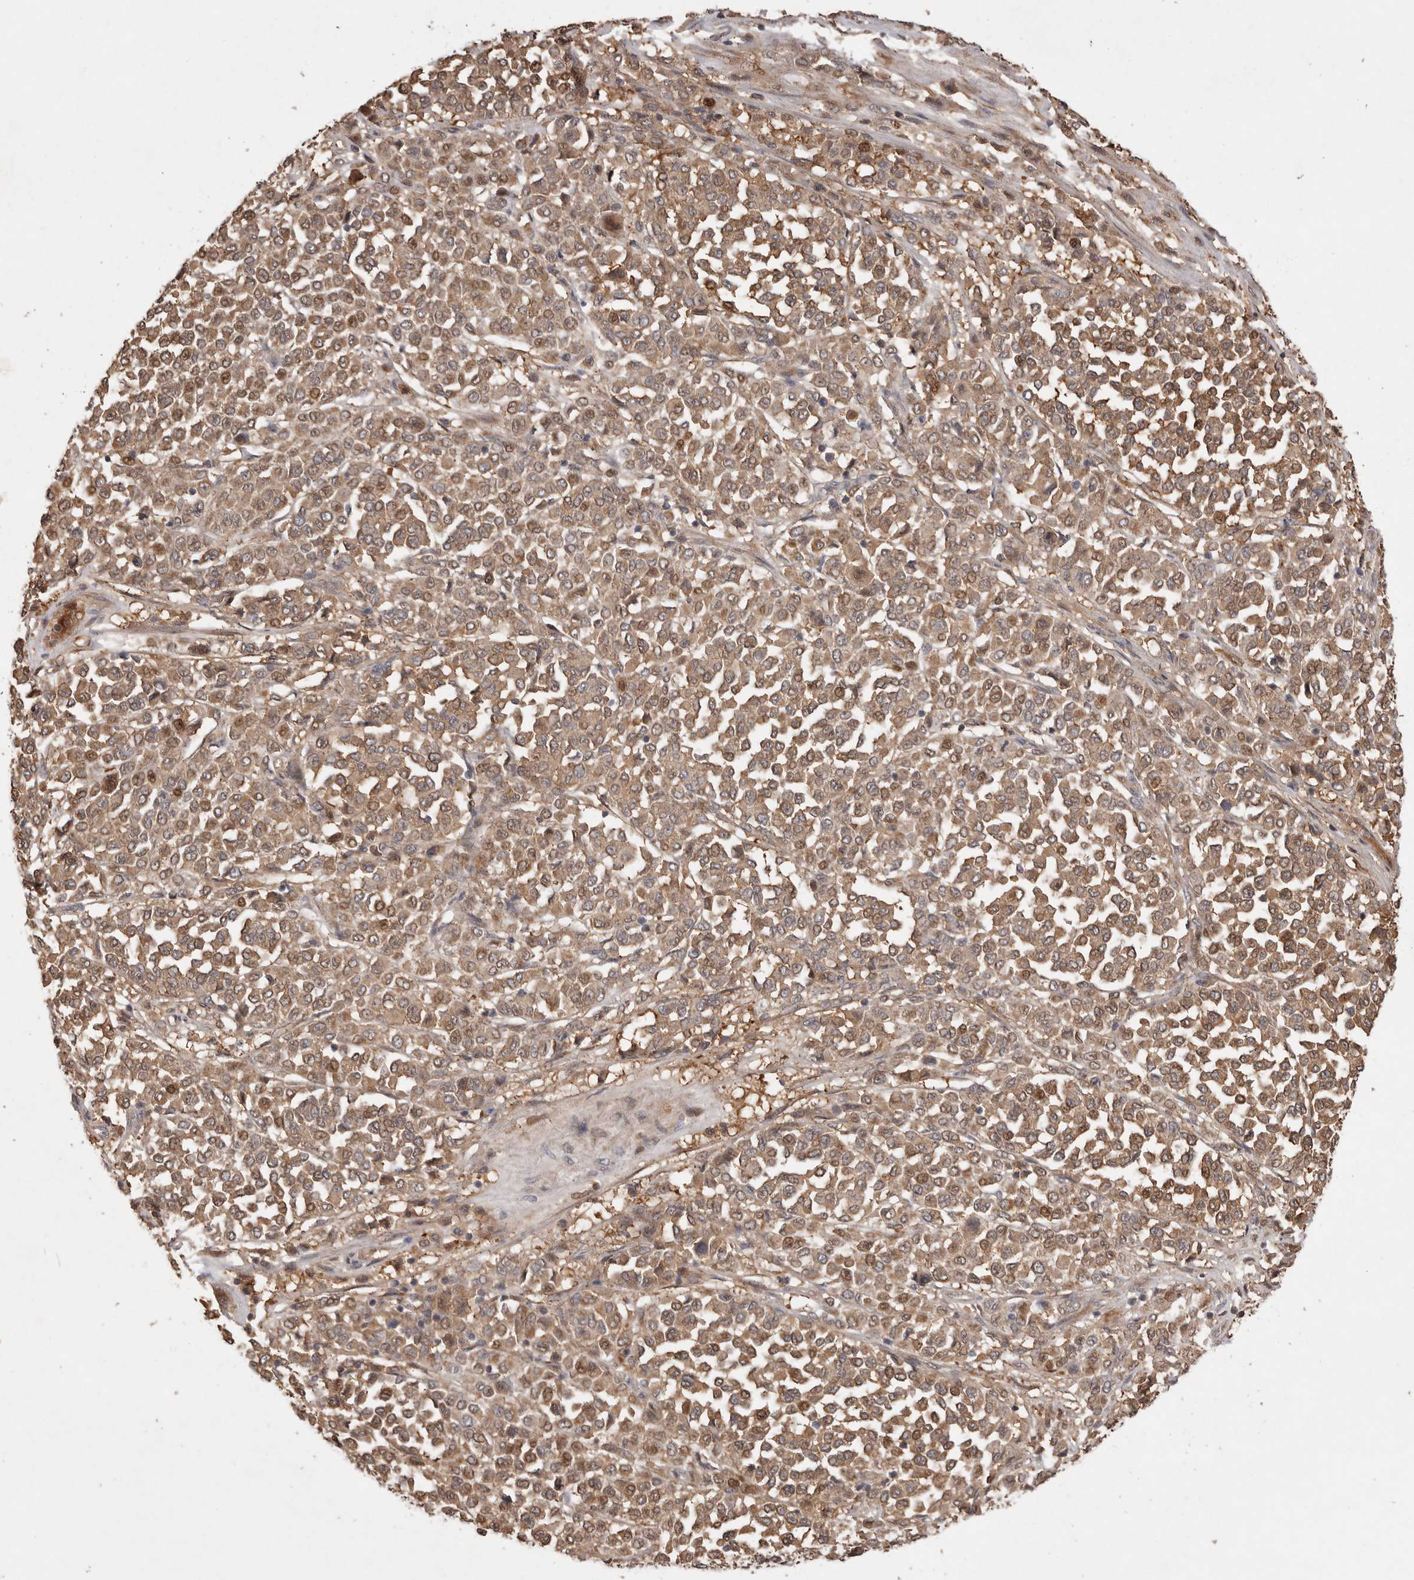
{"staining": {"intensity": "moderate", "quantity": ">75%", "location": "cytoplasmic/membranous"}, "tissue": "melanoma", "cell_type": "Tumor cells", "image_type": "cancer", "snomed": [{"axis": "morphology", "description": "Malignant melanoma, Metastatic site"}, {"axis": "topography", "description": "Pancreas"}], "caption": "Protein expression by immunohistochemistry displays moderate cytoplasmic/membranous staining in about >75% of tumor cells in melanoma.", "gene": "VN1R4", "patient": {"sex": "female", "age": 30}}